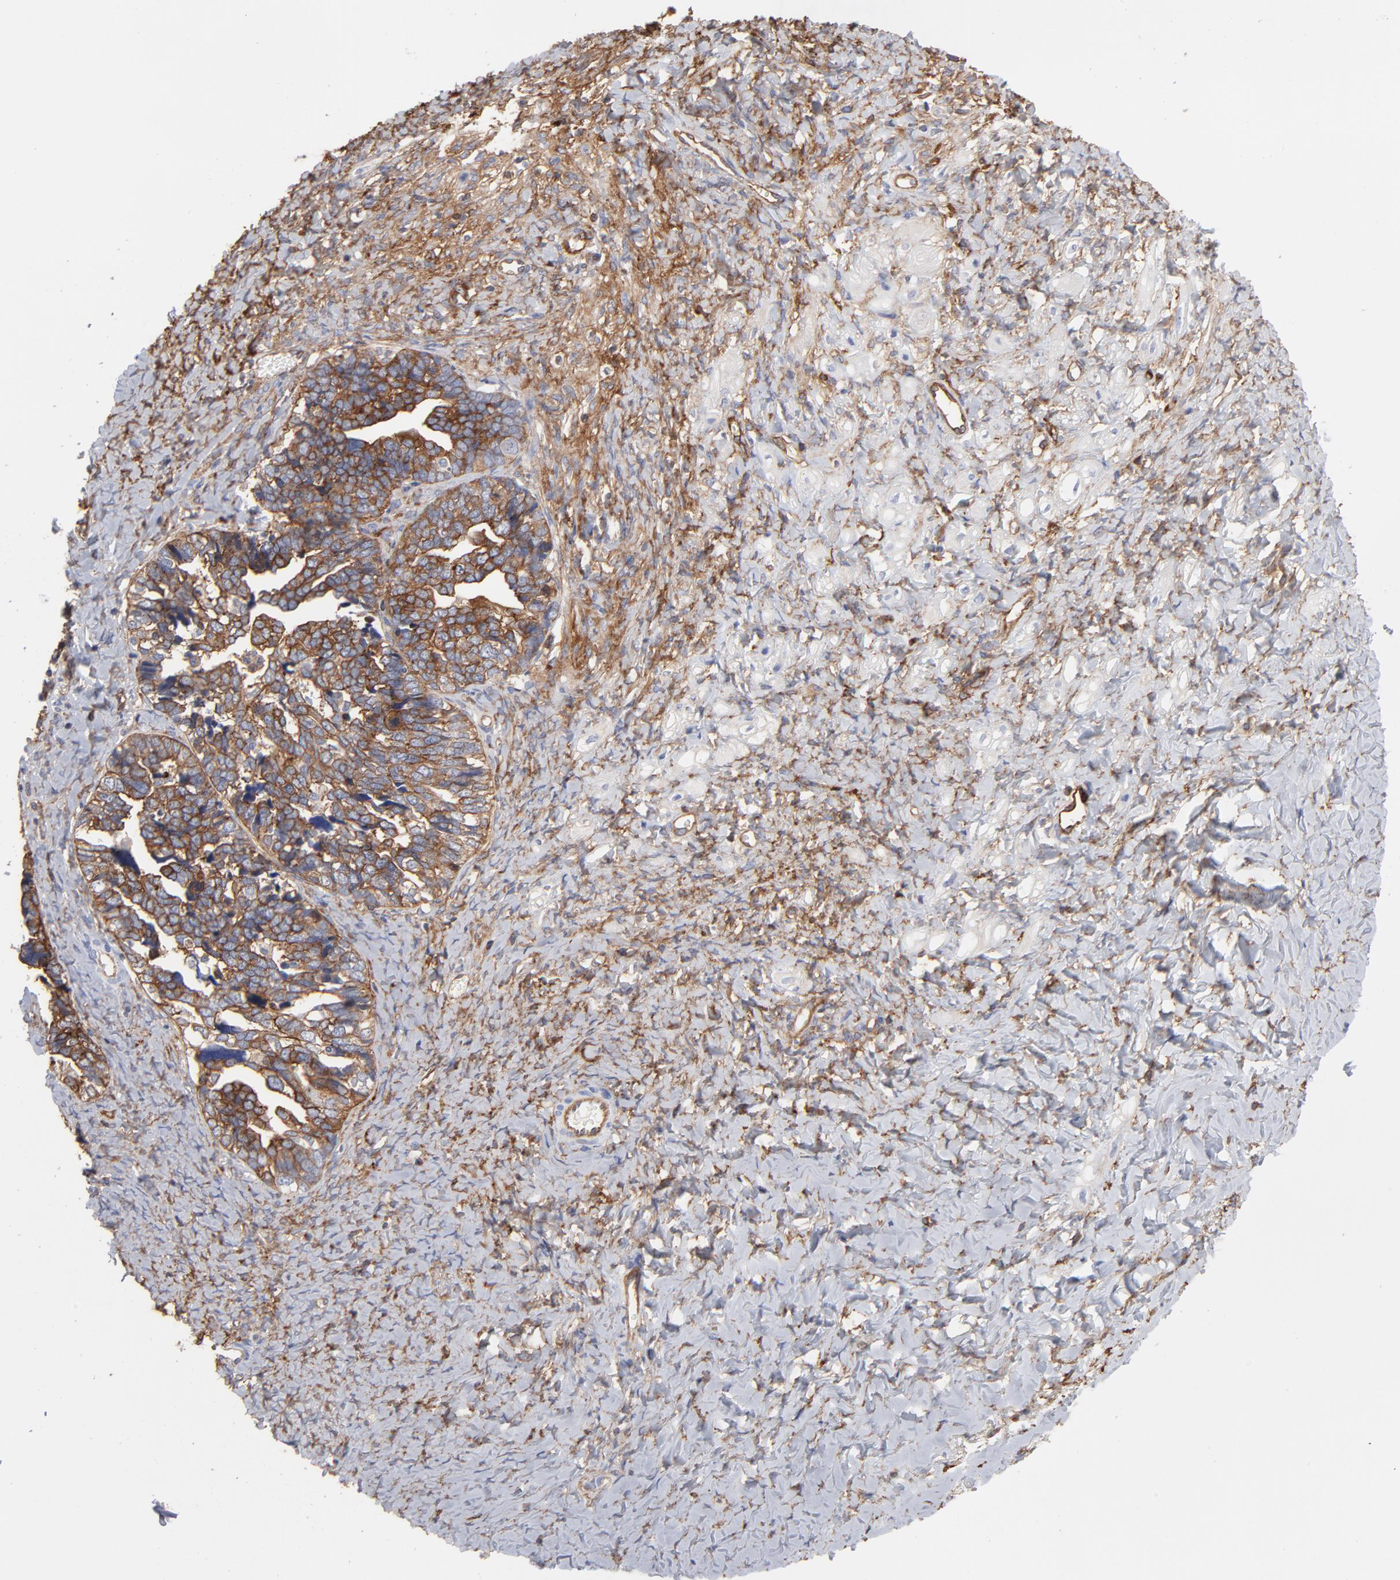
{"staining": {"intensity": "strong", "quantity": ">75%", "location": "cytoplasmic/membranous"}, "tissue": "ovarian cancer", "cell_type": "Tumor cells", "image_type": "cancer", "snomed": [{"axis": "morphology", "description": "Cystadenocarcinoma, serous, NOS"}, {"axis": "topography", "description": "Ovary"}], "caption": "Human ovarian cancer stained for a protein (brown) reveals strong cytoplasmic/membranous positive staining in about >75% of tumor cells.", "gene": "PXN", "patient": {"sex": "female", "age": 77}}